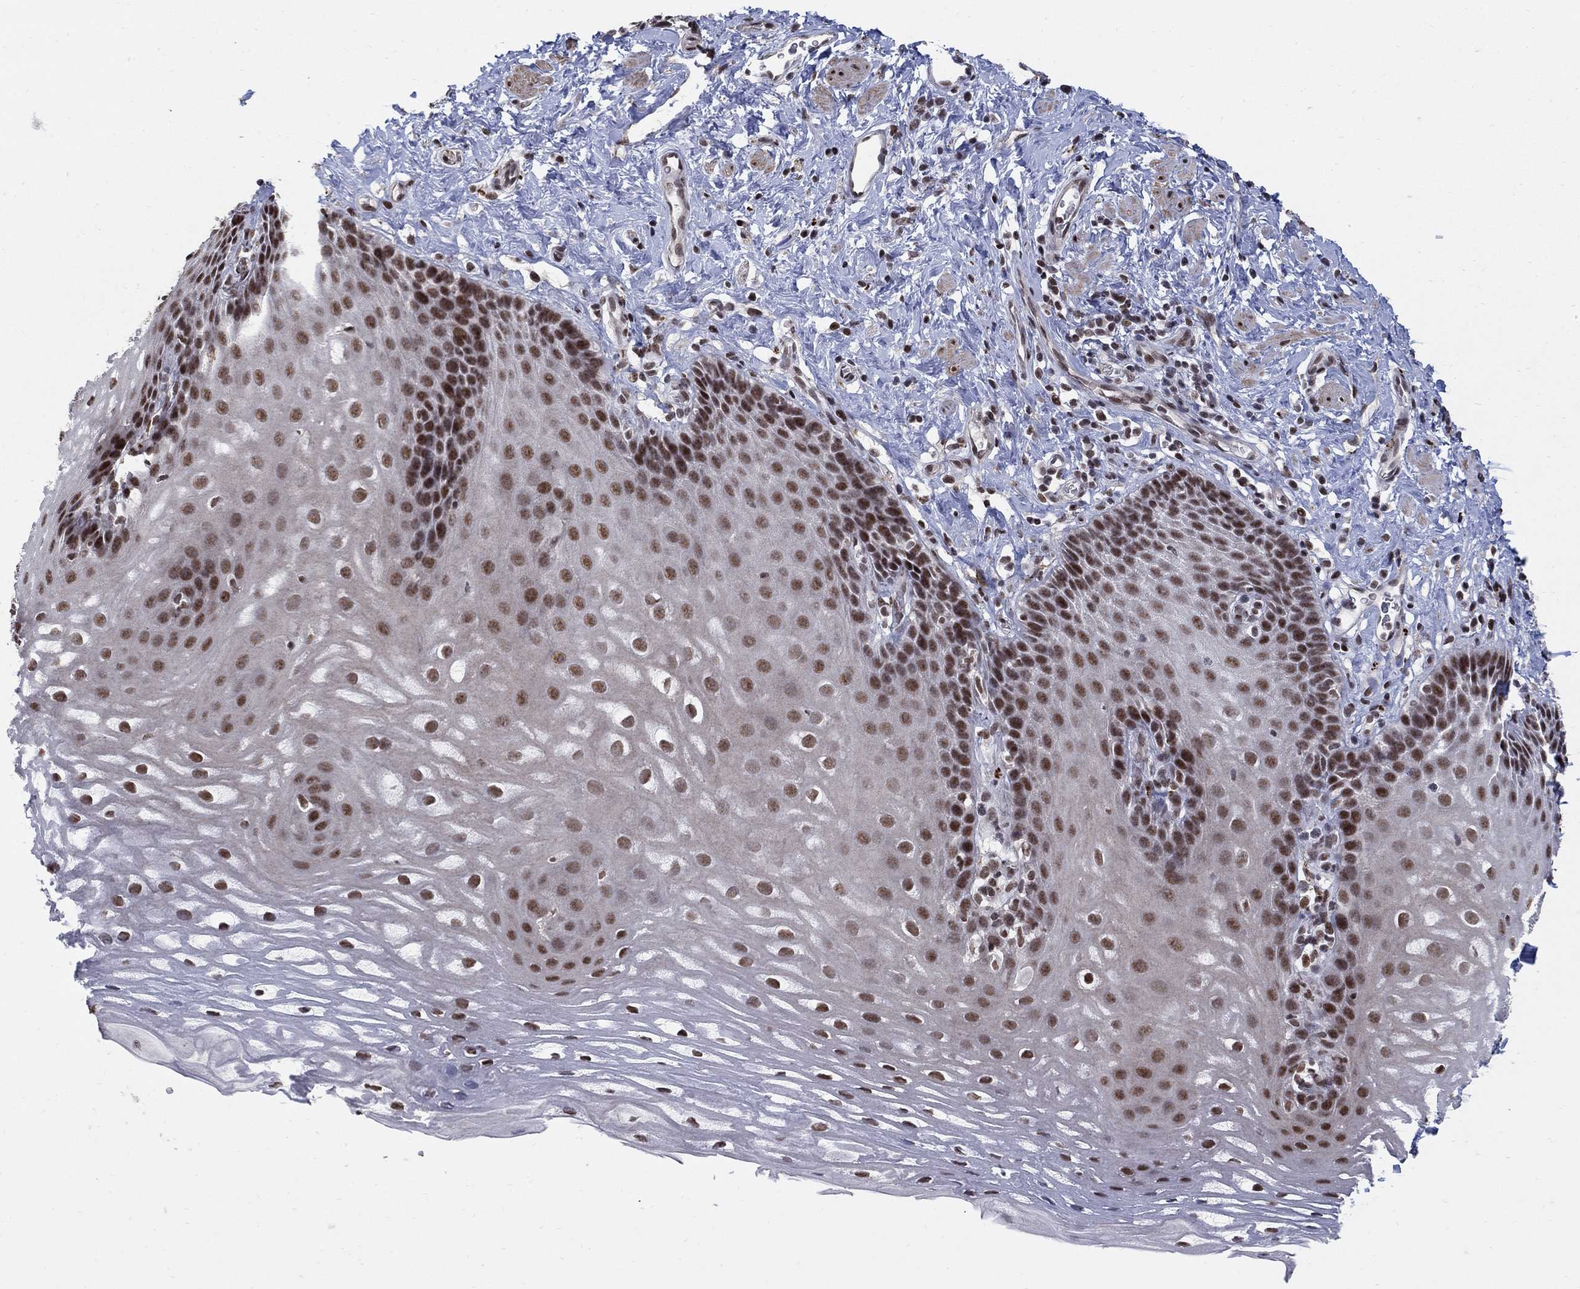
{"staining": {"intensity": "moderate", "quantity": "25%-75%", "location": "nuclear"}, "tissue": "esophagus", "cell_type": "Squamous epithelial cells", "image_type": "normal", "snomed": [{"axis": "morphology", "description": "Normal tissue, NOS"}, {"axis": "topography", "description": "Esophagus"}], "caption": "Brown immunohistochemical staining in unremarkable esophagus exhibits moderate nuclear expression in approximately 25%-75% of squamous epithelial cells.", "gene": "PNISR", "patient": {"sex": "male", "age": 64}}